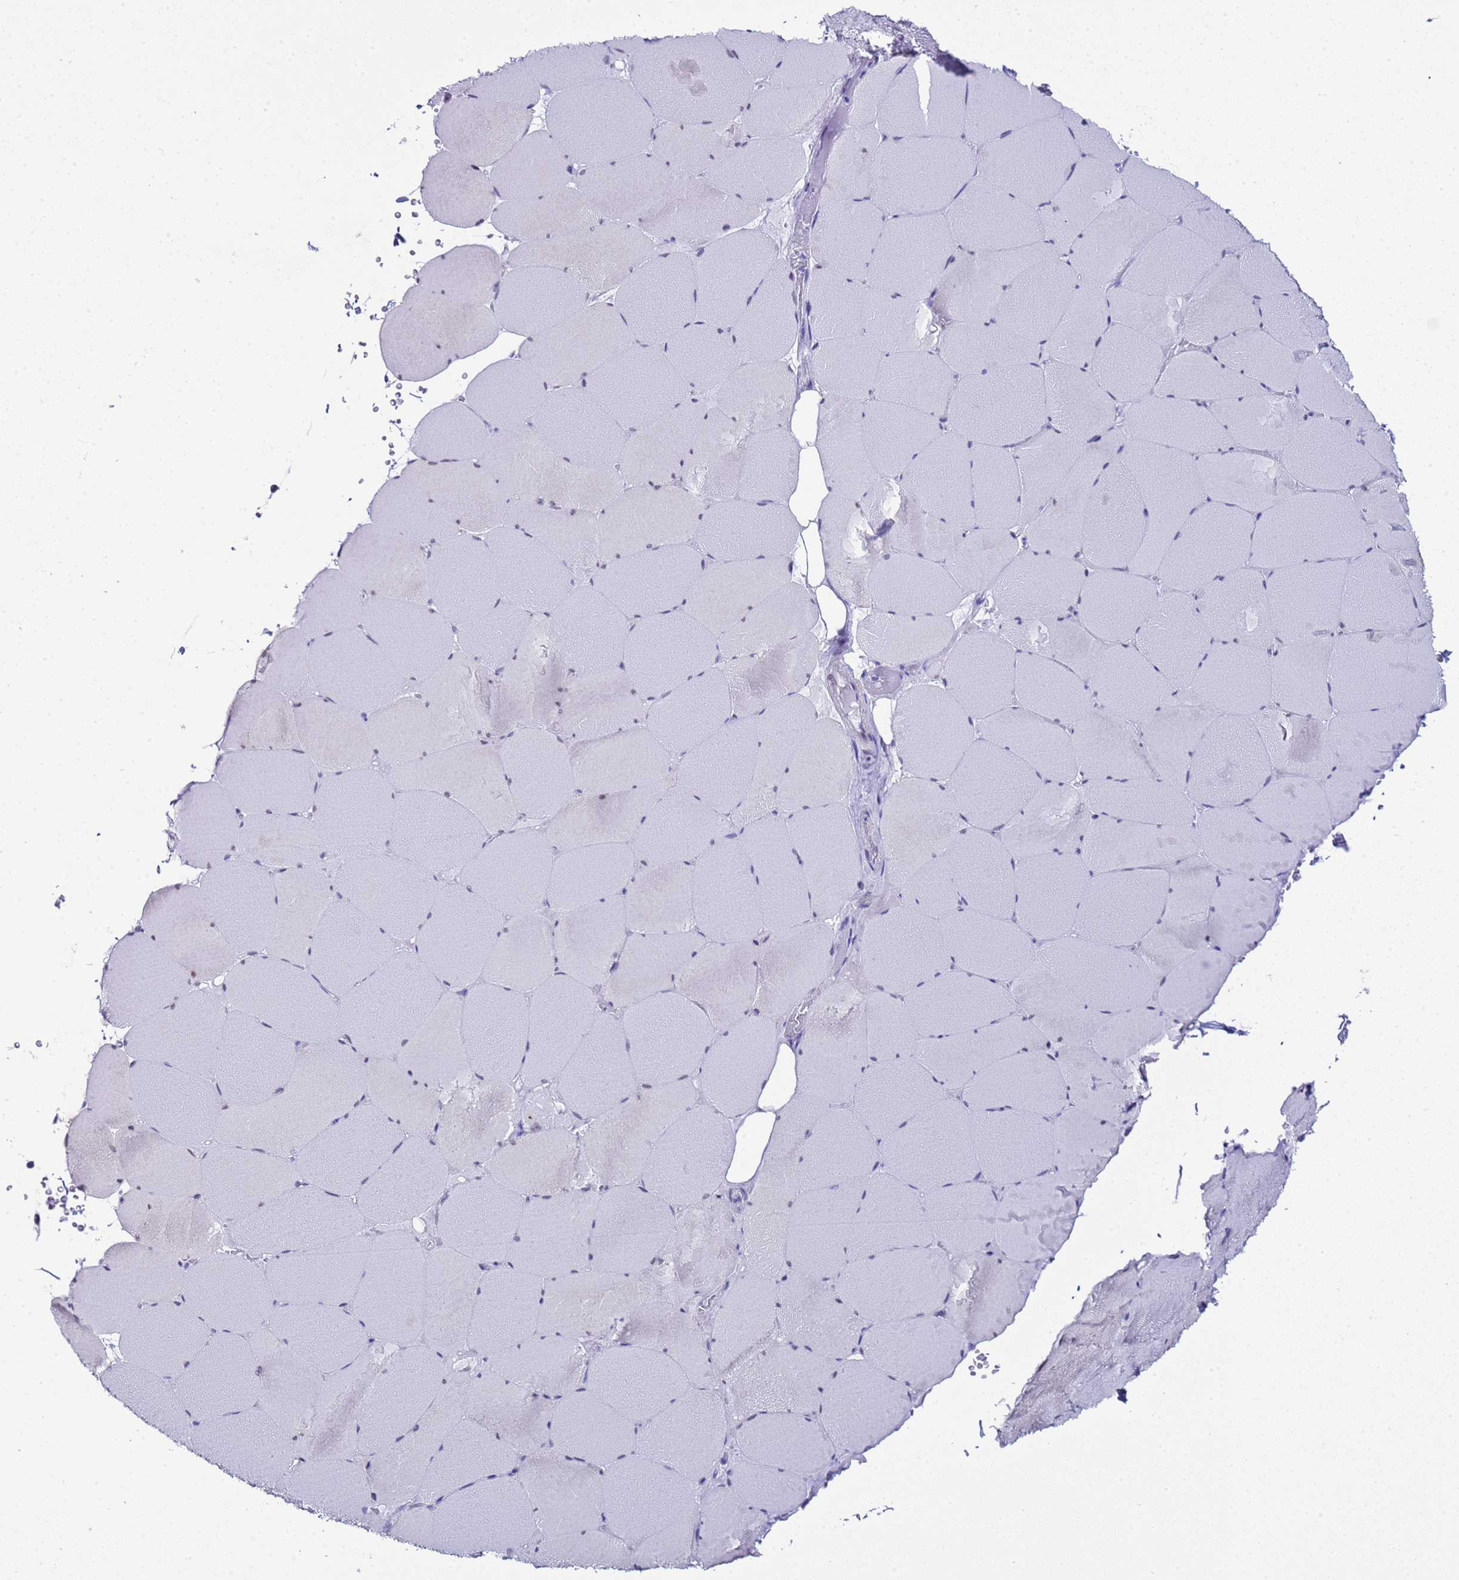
{"staining": {"intensity": "negative", "quantity": "none", "location": "none"}, "tissue": "skeletal muscle", "cell_type": "Myocytes", "image_type": "normal", "snomed": [{"axis": "morphology", "description": "Normal tissue, NOS"}, {"axis": "topography", "description": "Skeletal muscle"}, {"axis": "topography", "description": "Head-Neck"}], "caption": "Skeletal muscle was stained to show a protein in brown. There is no significant expression in myocytes. (IHC, brightfield microscopy, high magnification).", "gene": "BCL7A", "patient": {"sex": "male", "age": 66}}